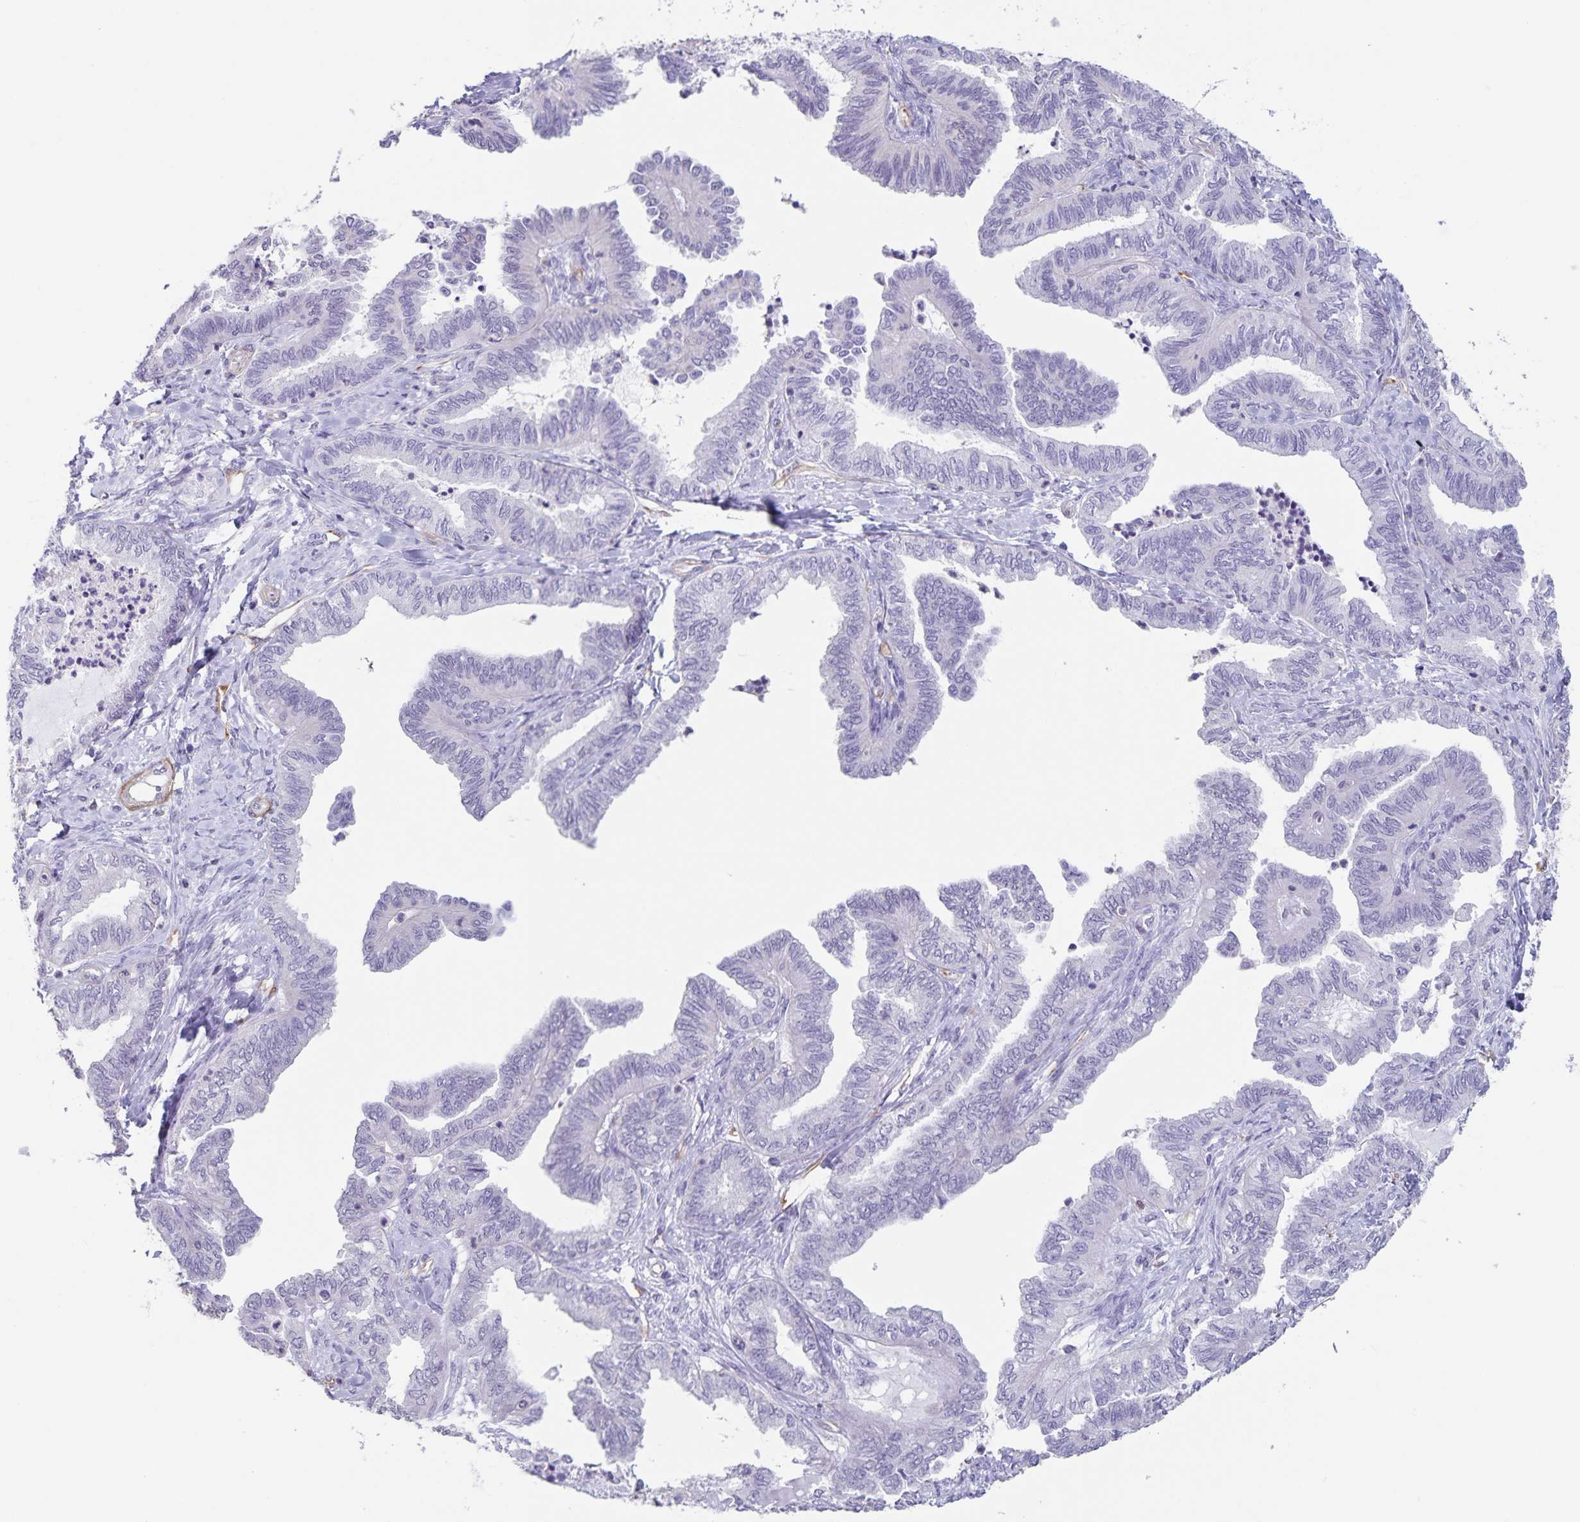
{"staining": {"intensity": "negative", "quantity": "none", "location": "none"}, "tissue": "ovarian cancer", "cell_type": "Tumor cells", "image_type": "cancer", "snomed": [{"axis": "morphology", "description": "Carcinoma, endometroid"}, {"axis": "topography", "description": "Ovary"}], "caption": "High magnification brightfield microscopy of ovarian cancer stained with DAB (3,3'-diaminobenzidine) (brown) and counterstained with hematoxylin (blue): tumor cells show no significant staining.", "gene": "SYNM", "patient": {"sex": "female", "age": 70}}